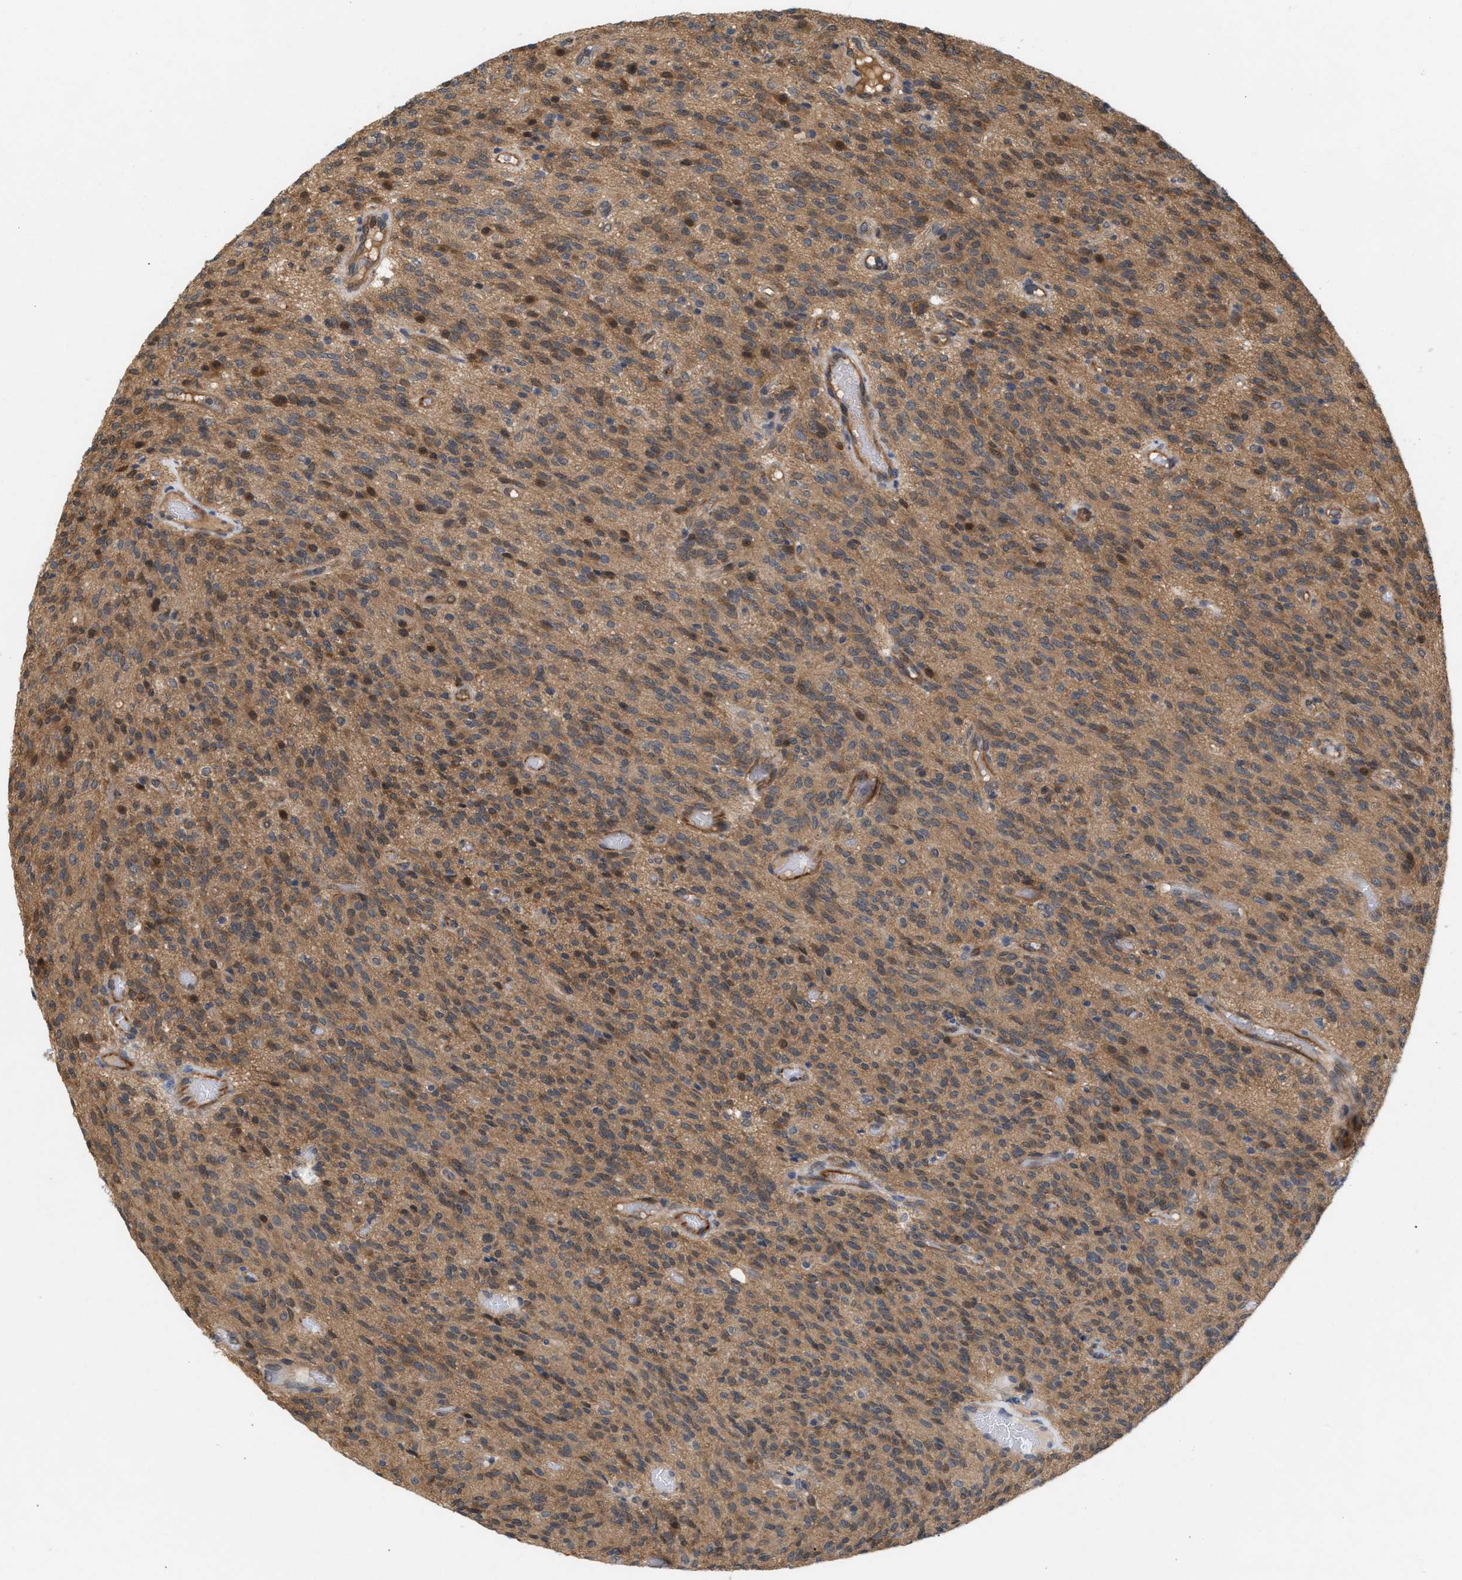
{"staining": {"intensity": "moderate", "quantity": ">75%", "location": "cytoplasmic/membranous"}, "tissue": "glioma", "cell_type": "Tumor cells", "image_type": "cancer", "snomed": [{"axis": "morphology", "description": "Glioma, malignant, High grade"}, {"axis": "topography", "description": "Brain"}], "caption": "Protein expression analysis of human glioma reveals moderate cytoplasmic/membranous expression in about >75% of tumor cells.", "gene": "GLOD4", "patient": {"sex": "male", "age": 34}}